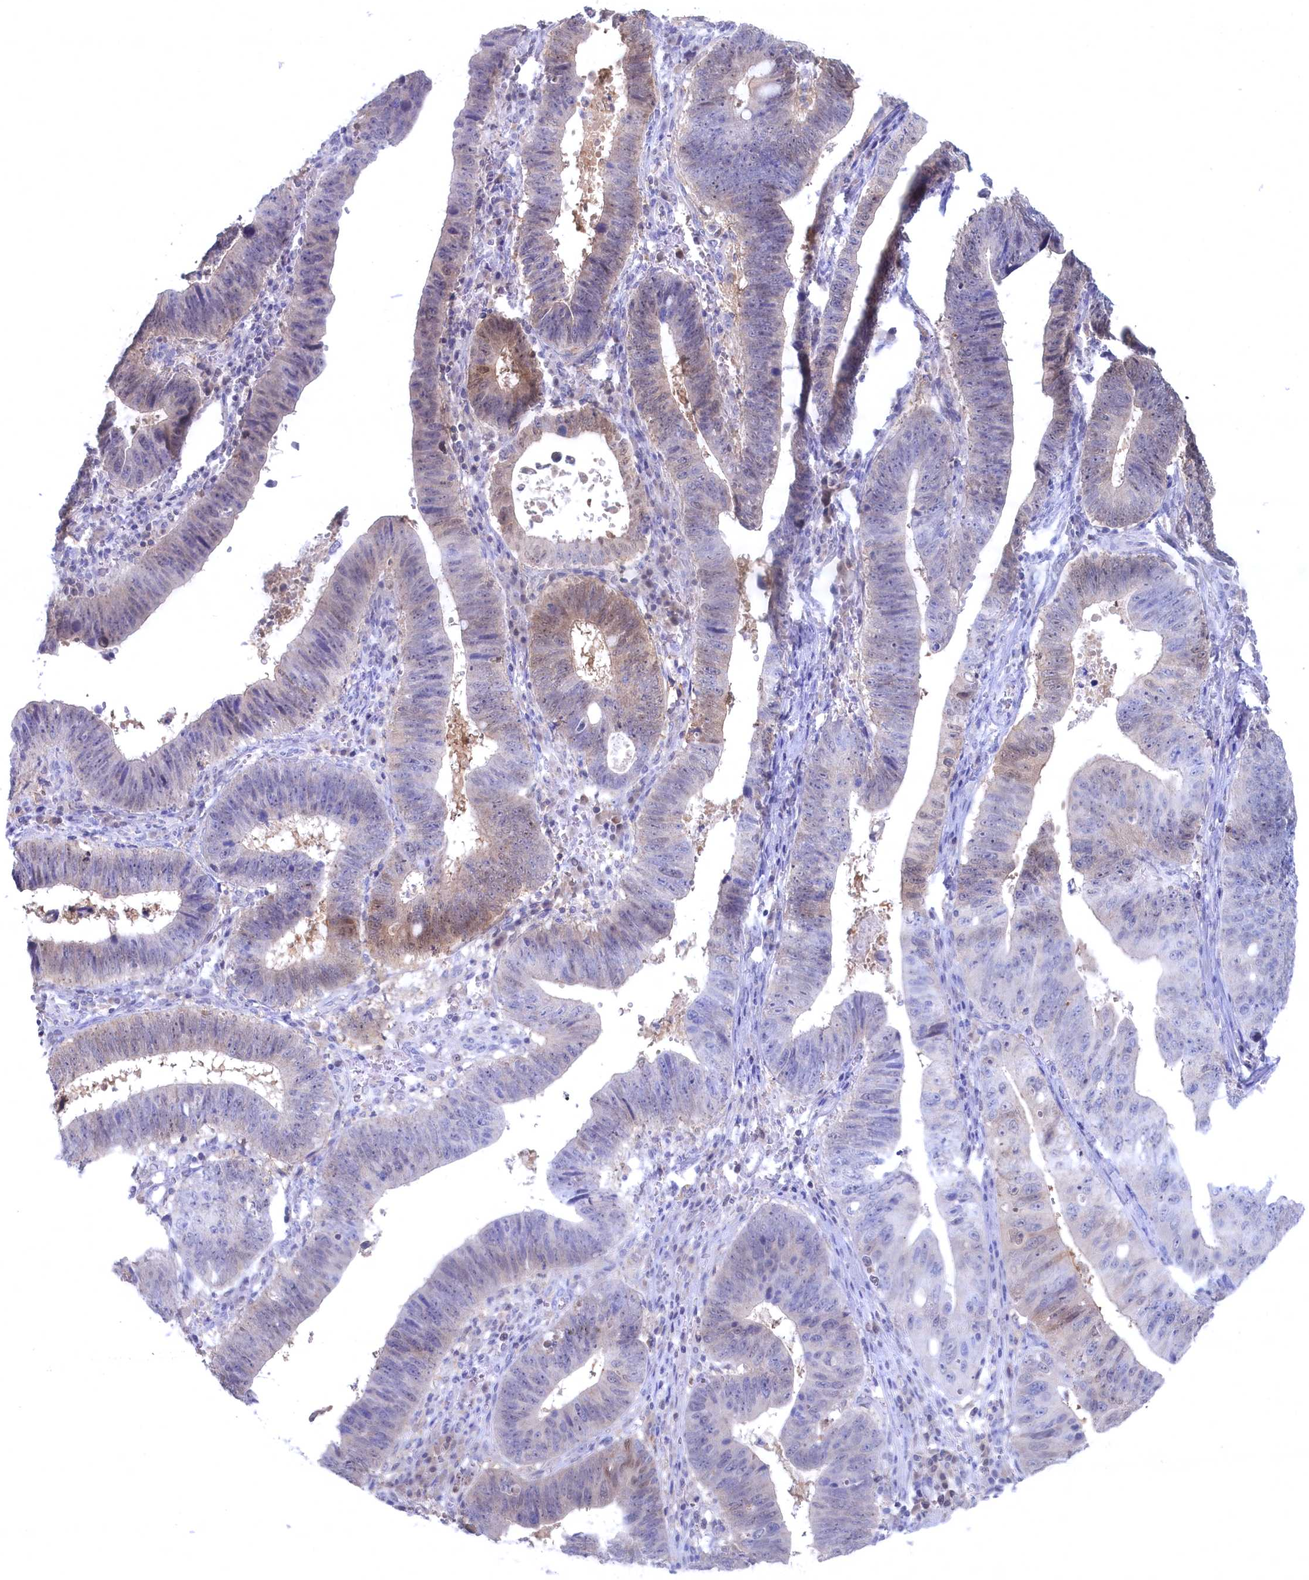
{"staining": {"intensity": "weak", "quantity": "<25%", "location": "cytoplasmic/membranous,nuclear"}, "tissue": "stomach cancer", "cell_type": "Tumor cells", "image_type": "cancer", "snomed": [{"axis": "morphology", "description": "Adenocarcinoma, NOS"}, {"axis": "topography", "description": "Stomach"}], "caption": "The IHC image has no significant staining in tumor cells of stomach cancer tissue. (Immunohistochemistry (ihc), brightfield microscopy, high magnification).", "gene": "C11orf54", "patient": {"sex": "male", "age": 59}}